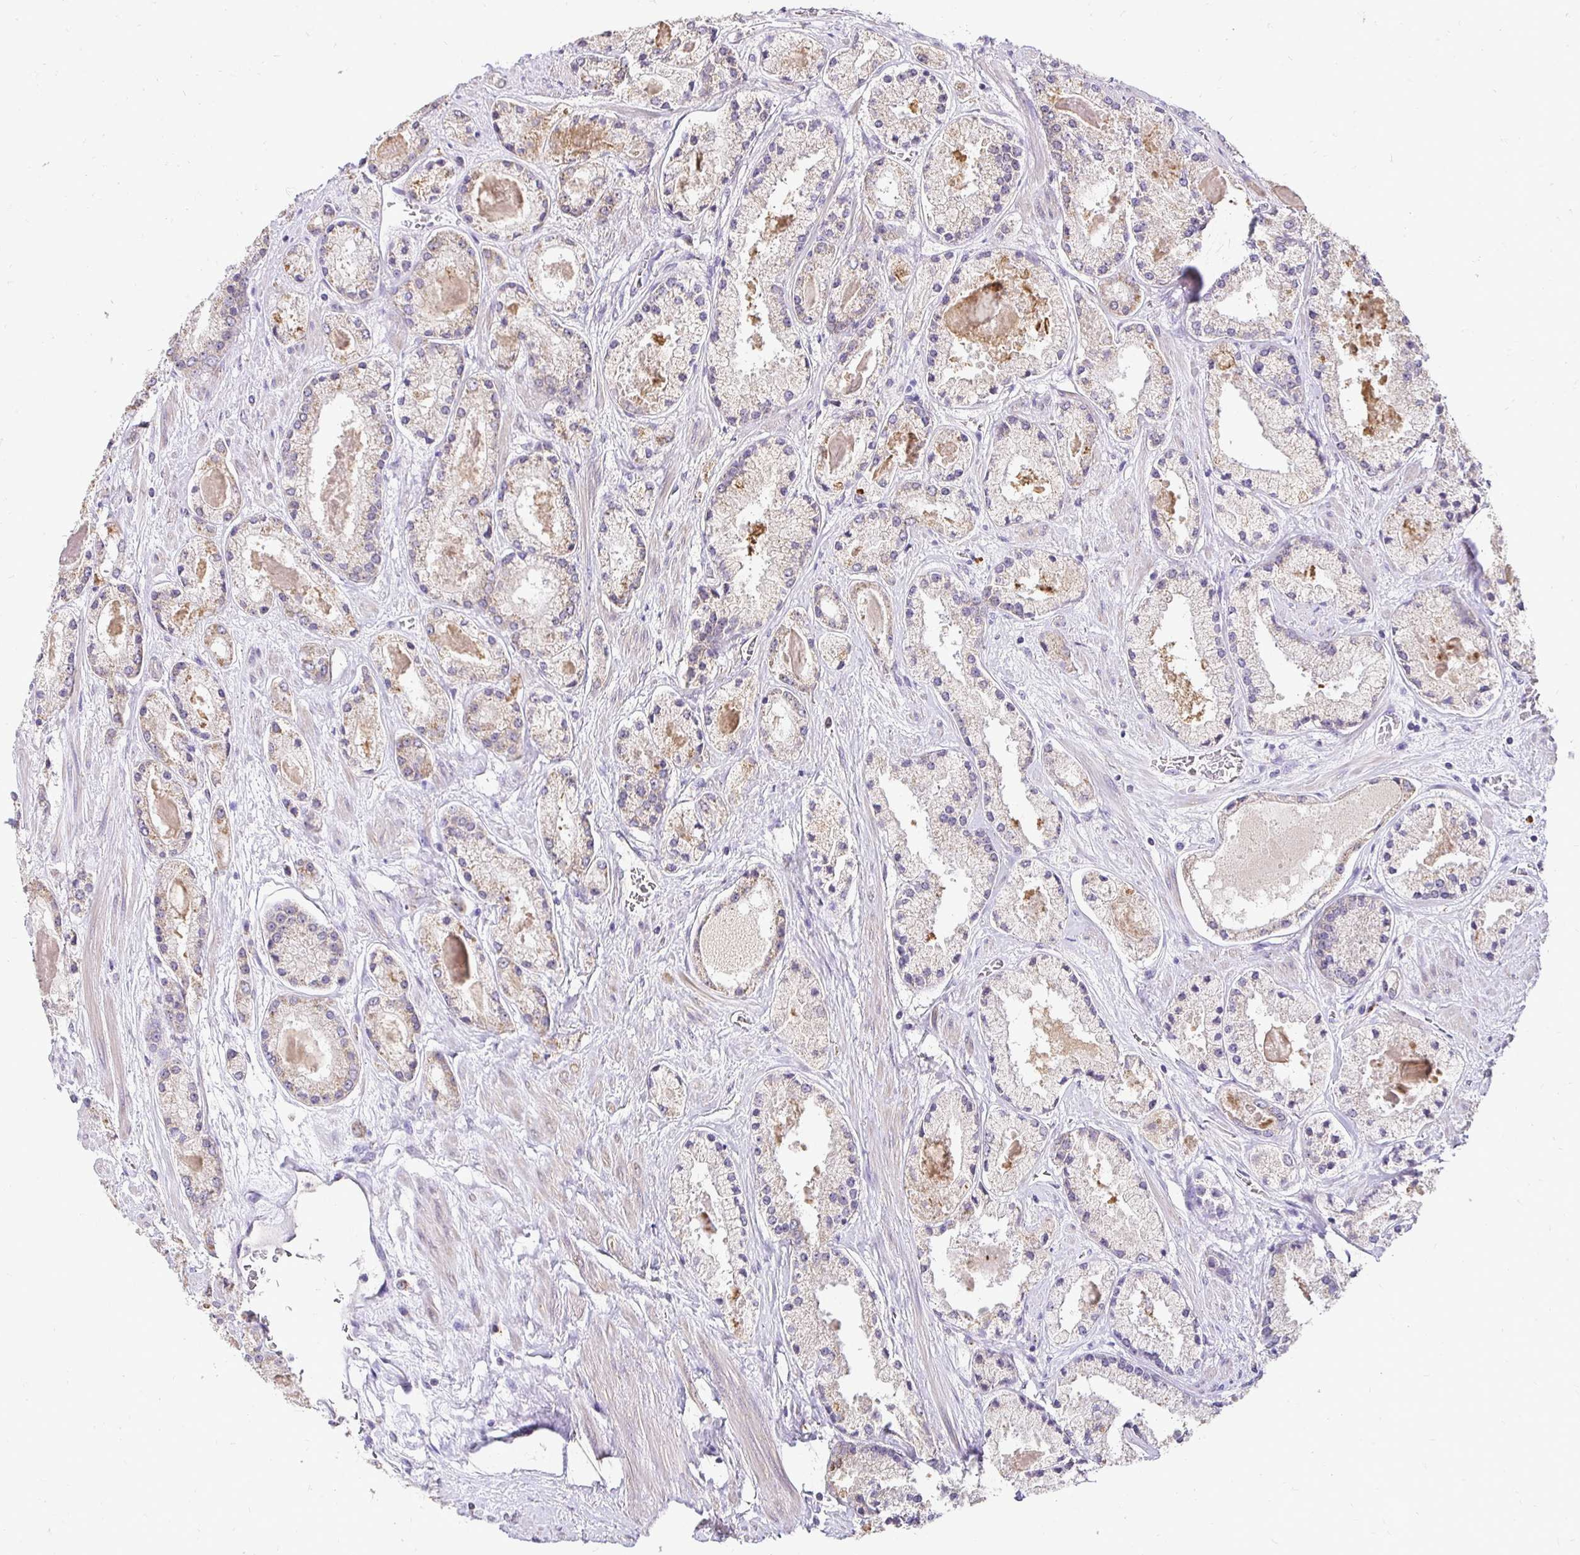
{"staining": {"intensity": "weak", "quantity": "<25%", "location": "cytoplasmic/membranous"}, "tissue": "prostate cancer", "cell_type": "Tumor cells", "image_type": "cancer", "snomed": [{"axis": "morphology", "description": "Adenocarcinoma, High grade"}, {"axis": "topography", "description": "Prostate"}], "caption": "The micrograph demonstrates no staining of tumor cells in prostate cancer (adenocarcinoma (high-grade)).", "gene": "RHEBL1", "patient": {"sex": "male", "age": 67}}